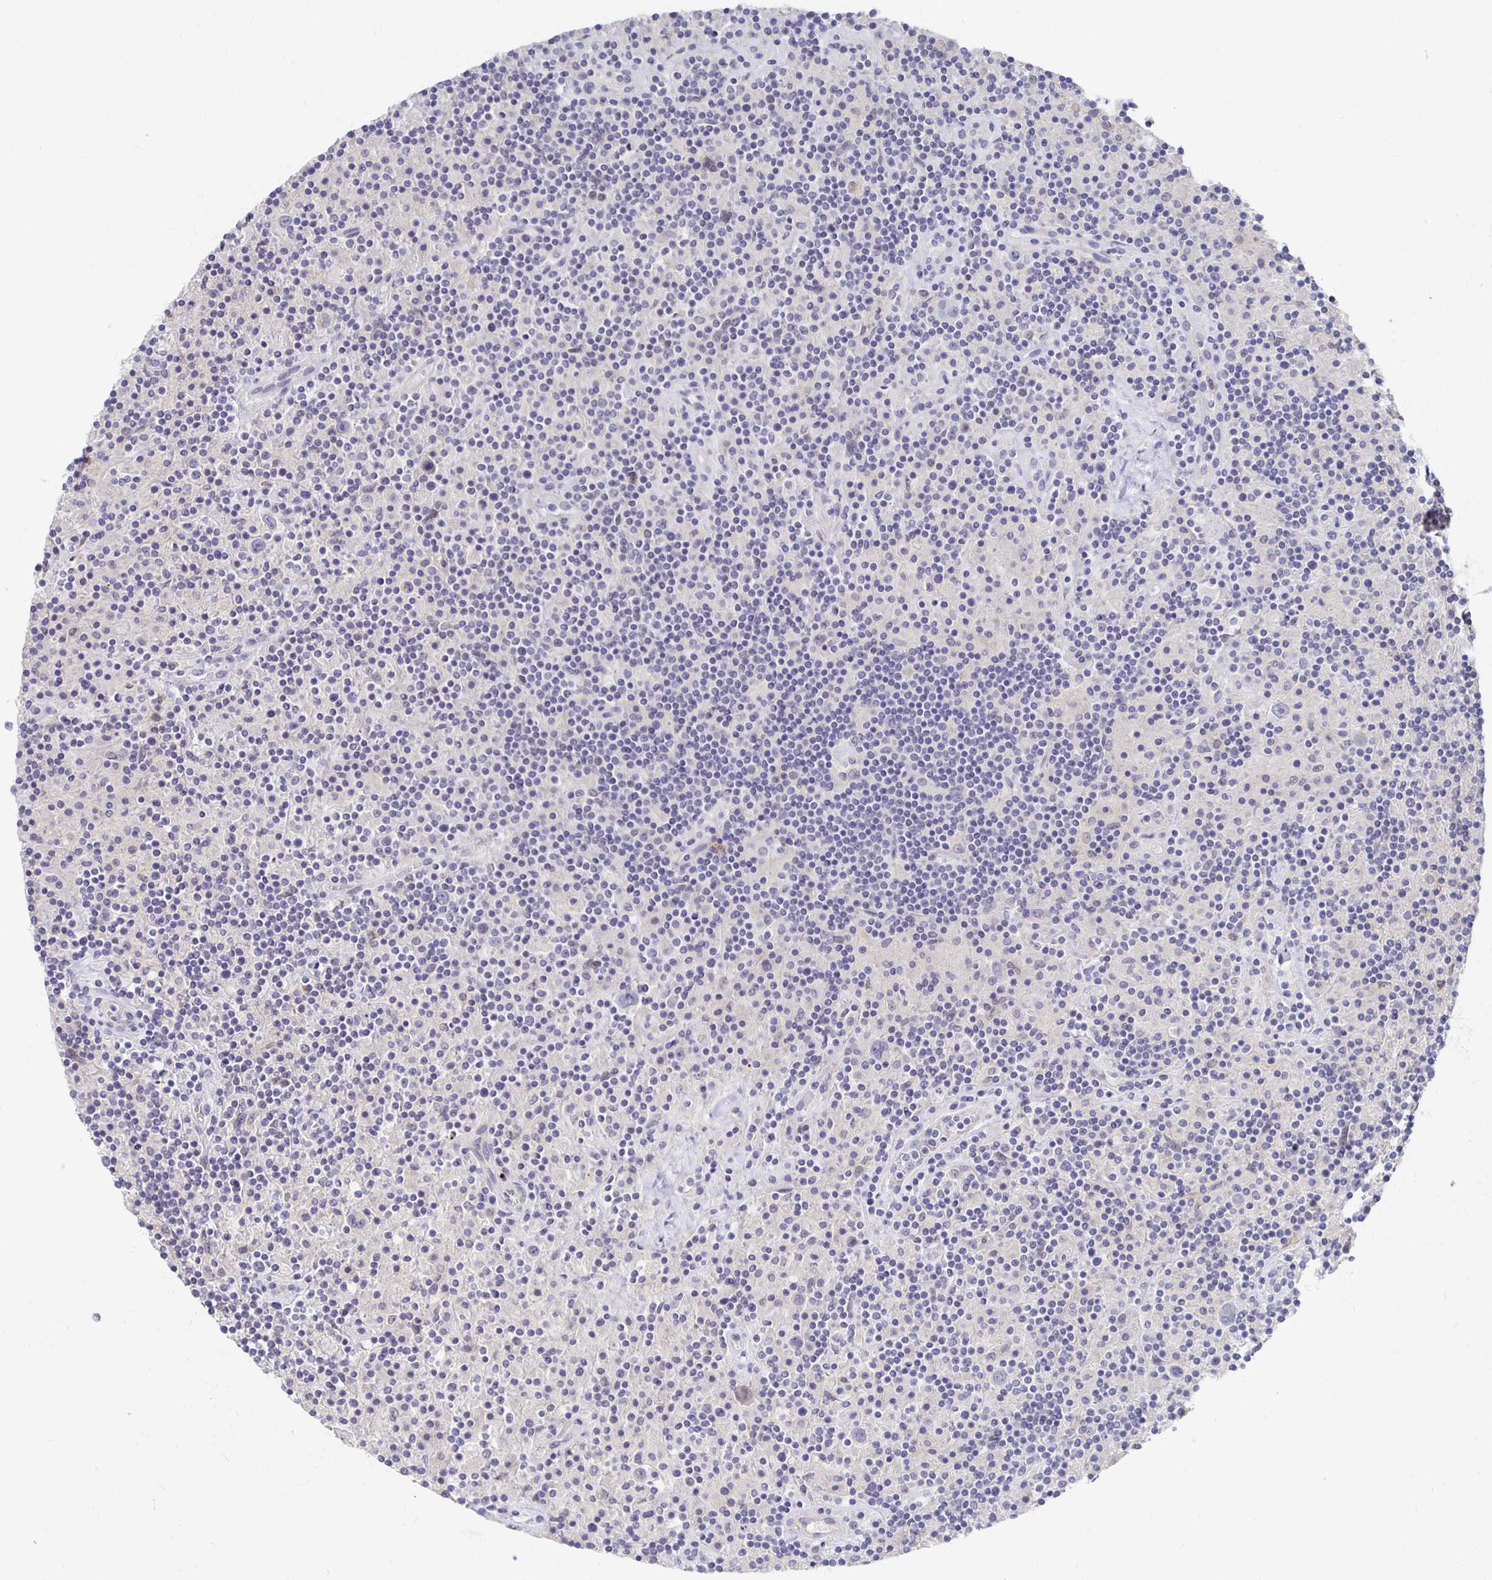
{"staining": {"intensity": "negative", "quantity": "none", "location": "none"}, "tissue": "lymphoma", "cell_type": "Tumor cells", "image_type": "cancer", "snomed": [{"axis": "morphology", "description": "Hodgkin's disease, NOS"}, {"axis": "topography", "description": "Lymph node"}], "caption": "Micrograph shows no significant protein positivity in tumor cells of Hodgkin's disease.", "gene": "FKRP", "patient": {"sex": "male", "age": 70}}